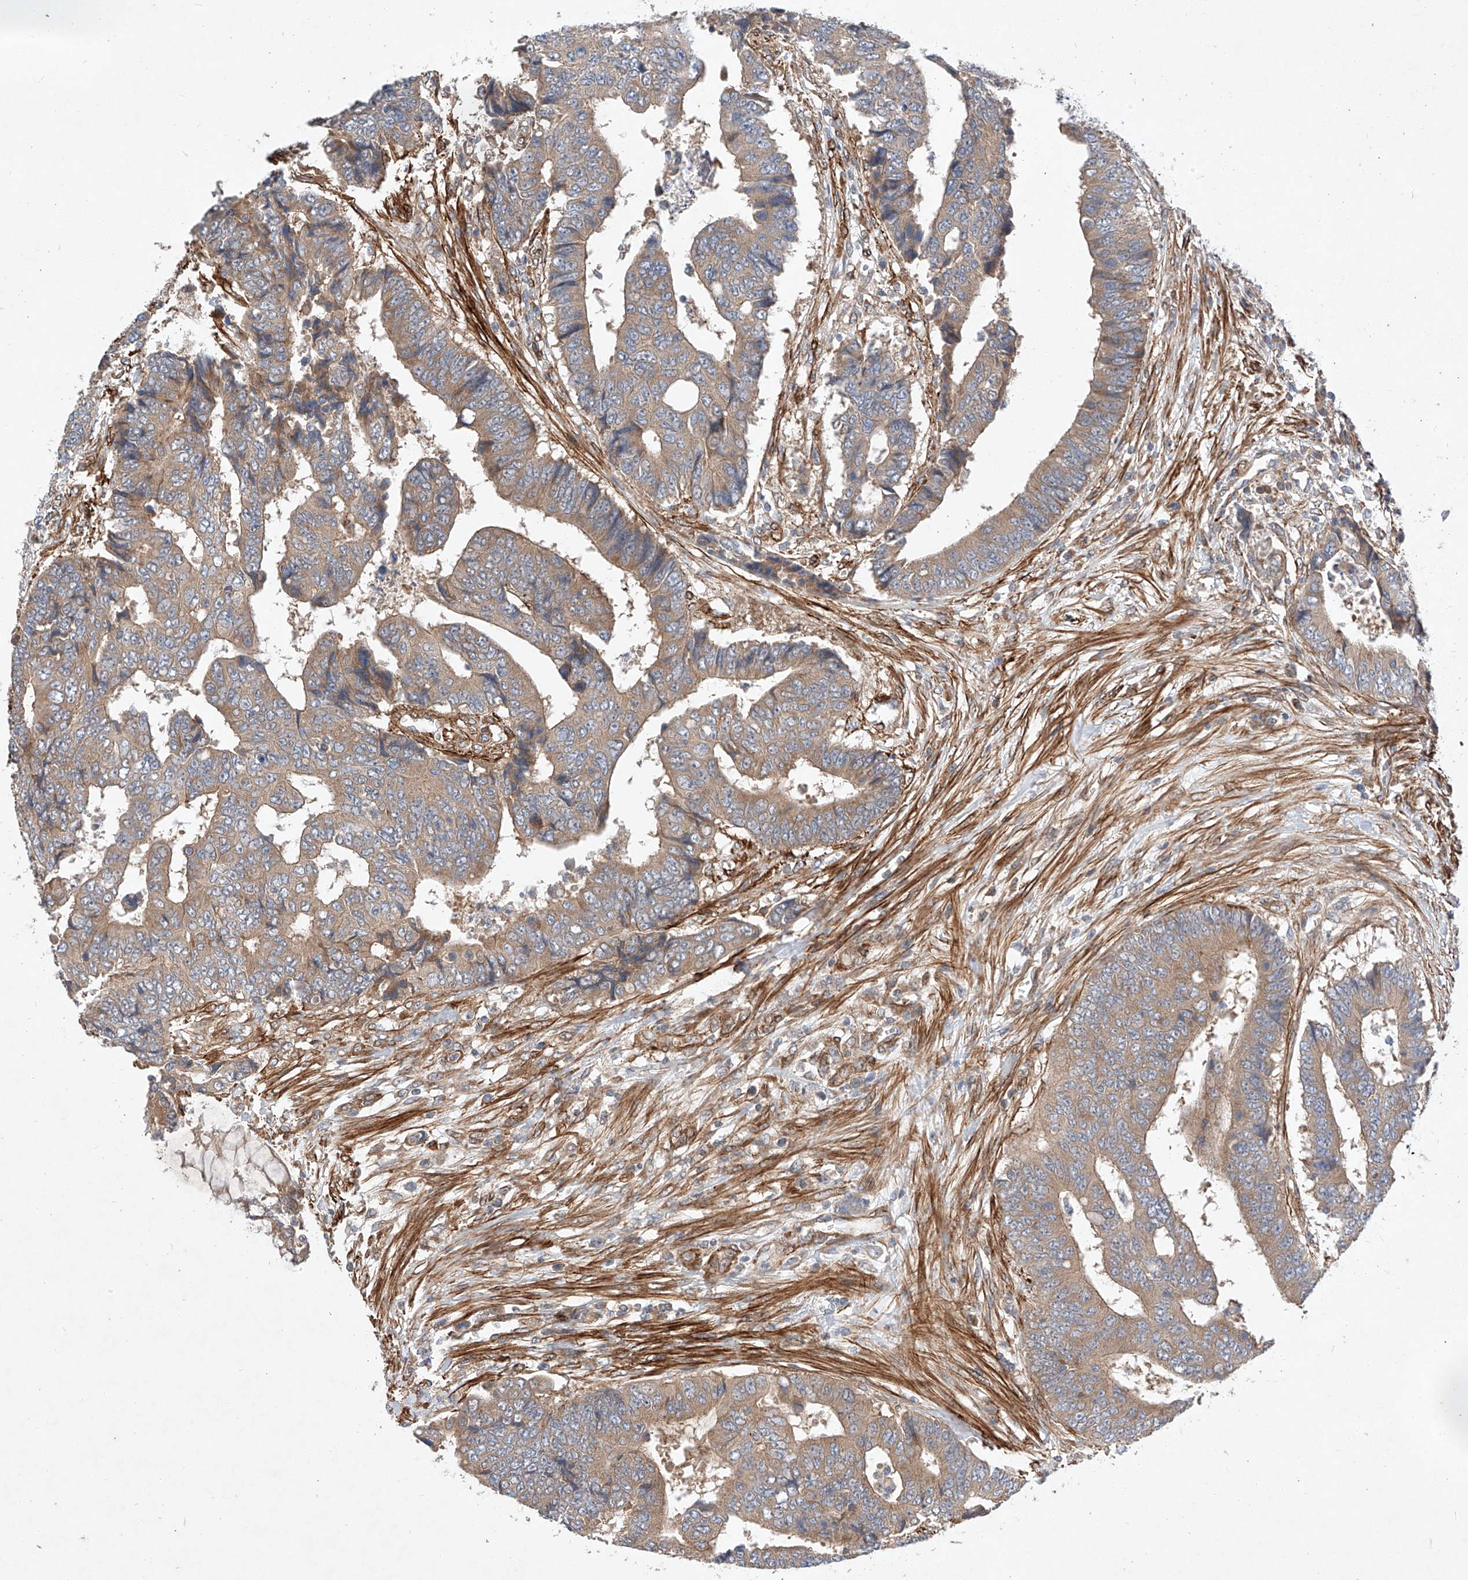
{"staining": {"intensity": "moderate", "quantity": ">75%", "location": "cytoplasmic/membranous"}, "tissue": "colorectal cancer", "cell_type": "Tumor cells", "image_type": "cancer", "snomed": [{"axis": "morphology", "description": "Adenocarcinoma, NOS"}, {"axis": "topography", "description": "Rectum"}], "caption": "This is a photomicrograph of immunohistochemistry staining of colorectal cancer (adenocarcinoma), which shows moderate positivity in the cytoplasmic/membranous of tumor cells.", "gene": "RAB23", "patient": {"sex": "male", "age": 84}}